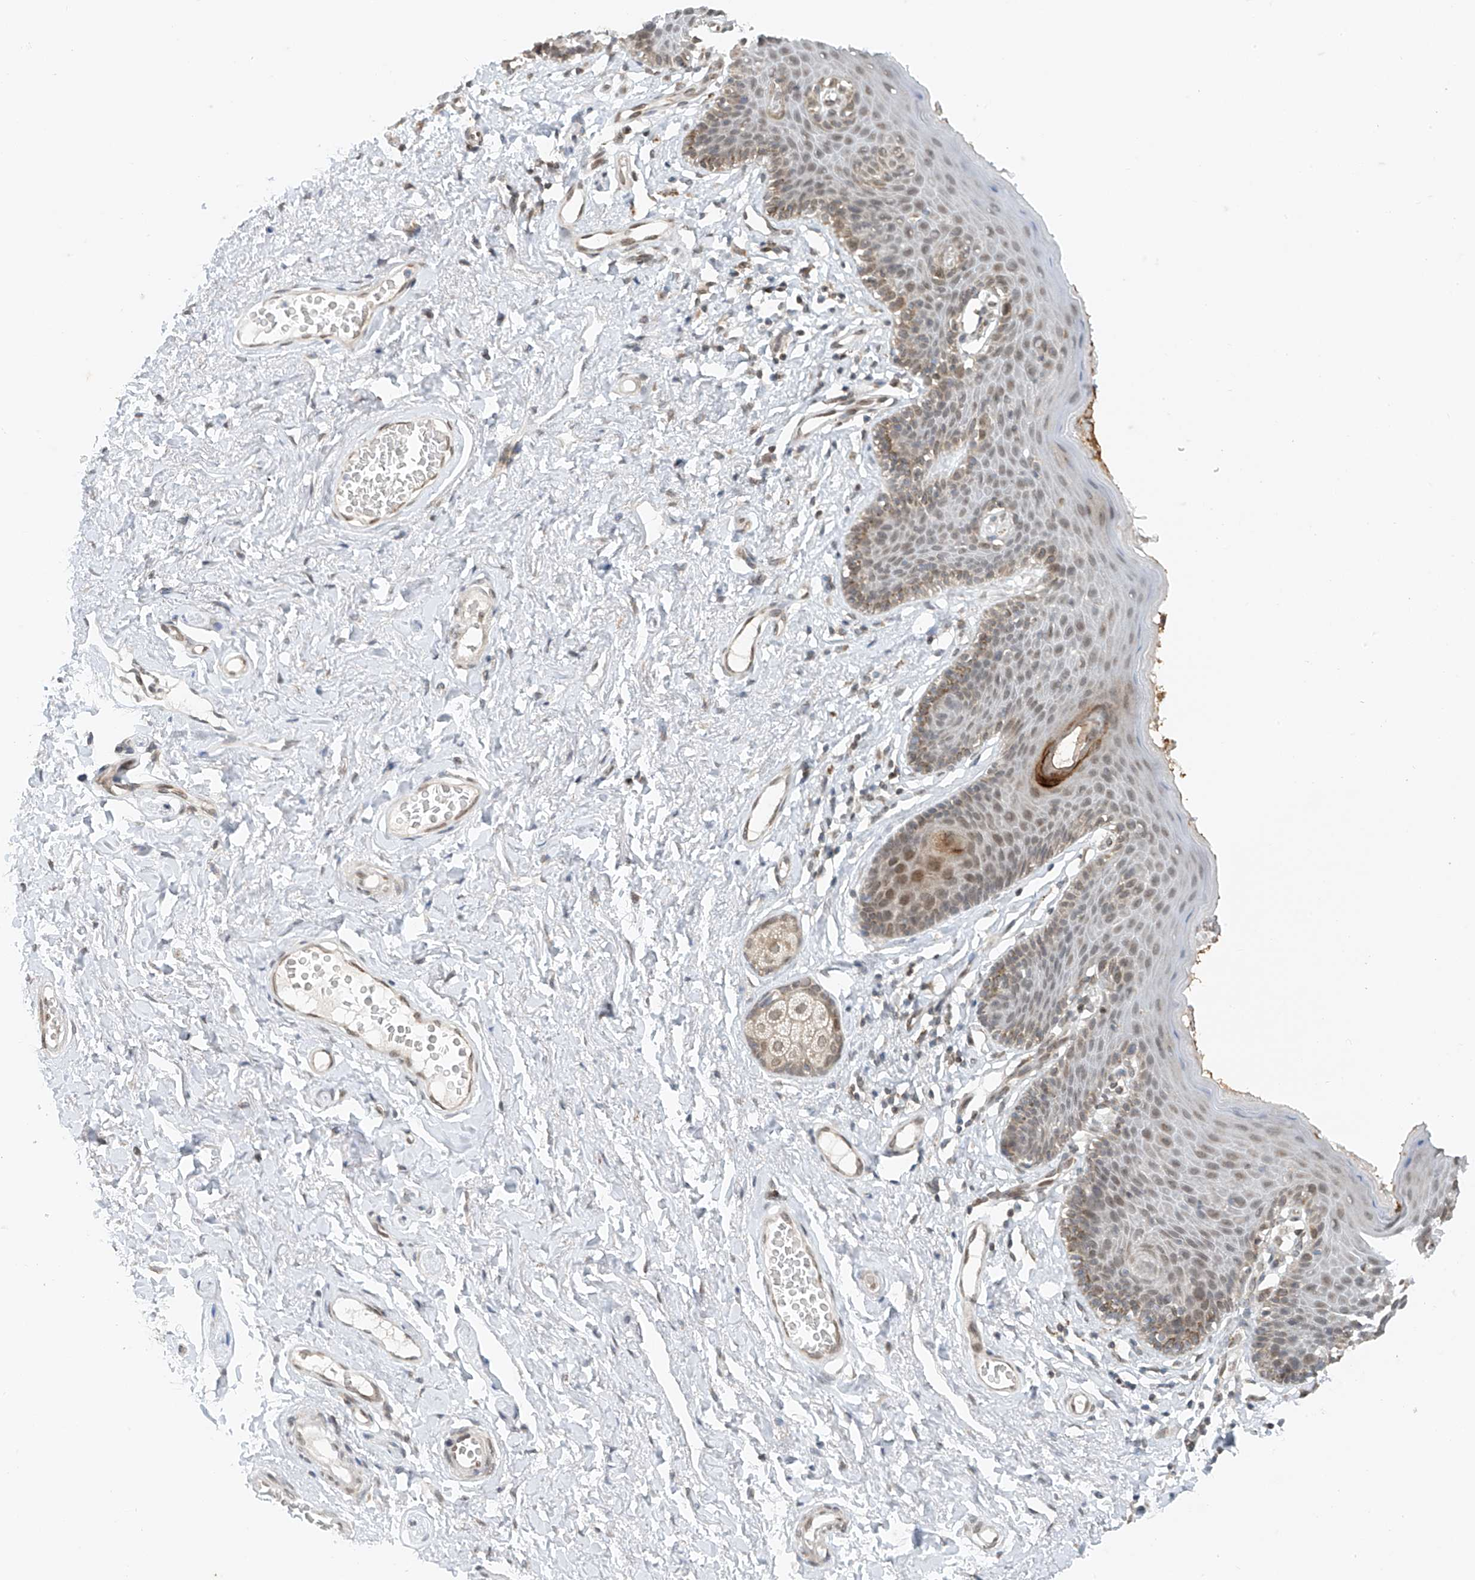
{"staining": {"intensity": "moderate", "quantity": ">75%", "location": "cytoplasmic/membranous,nuclear"}, "tissue": "skin", "cell_type": "Epidermal cells", "image_type": "normal", "snomed": [{"axis": "morphology", "description": "Normal tissue, NOS"}, {"axis": "topography", "description": "Vulva"}], "caption": "High-power microscopy captured an immunohistochemistry (IHC) micrograph of normal skin, revealing moderate cytoplasmic/membranous,nuclear expression in approximately >75% of epidermal cells.", "gene": "STARD9", "patient": {"sex": "female", "age": 66}}